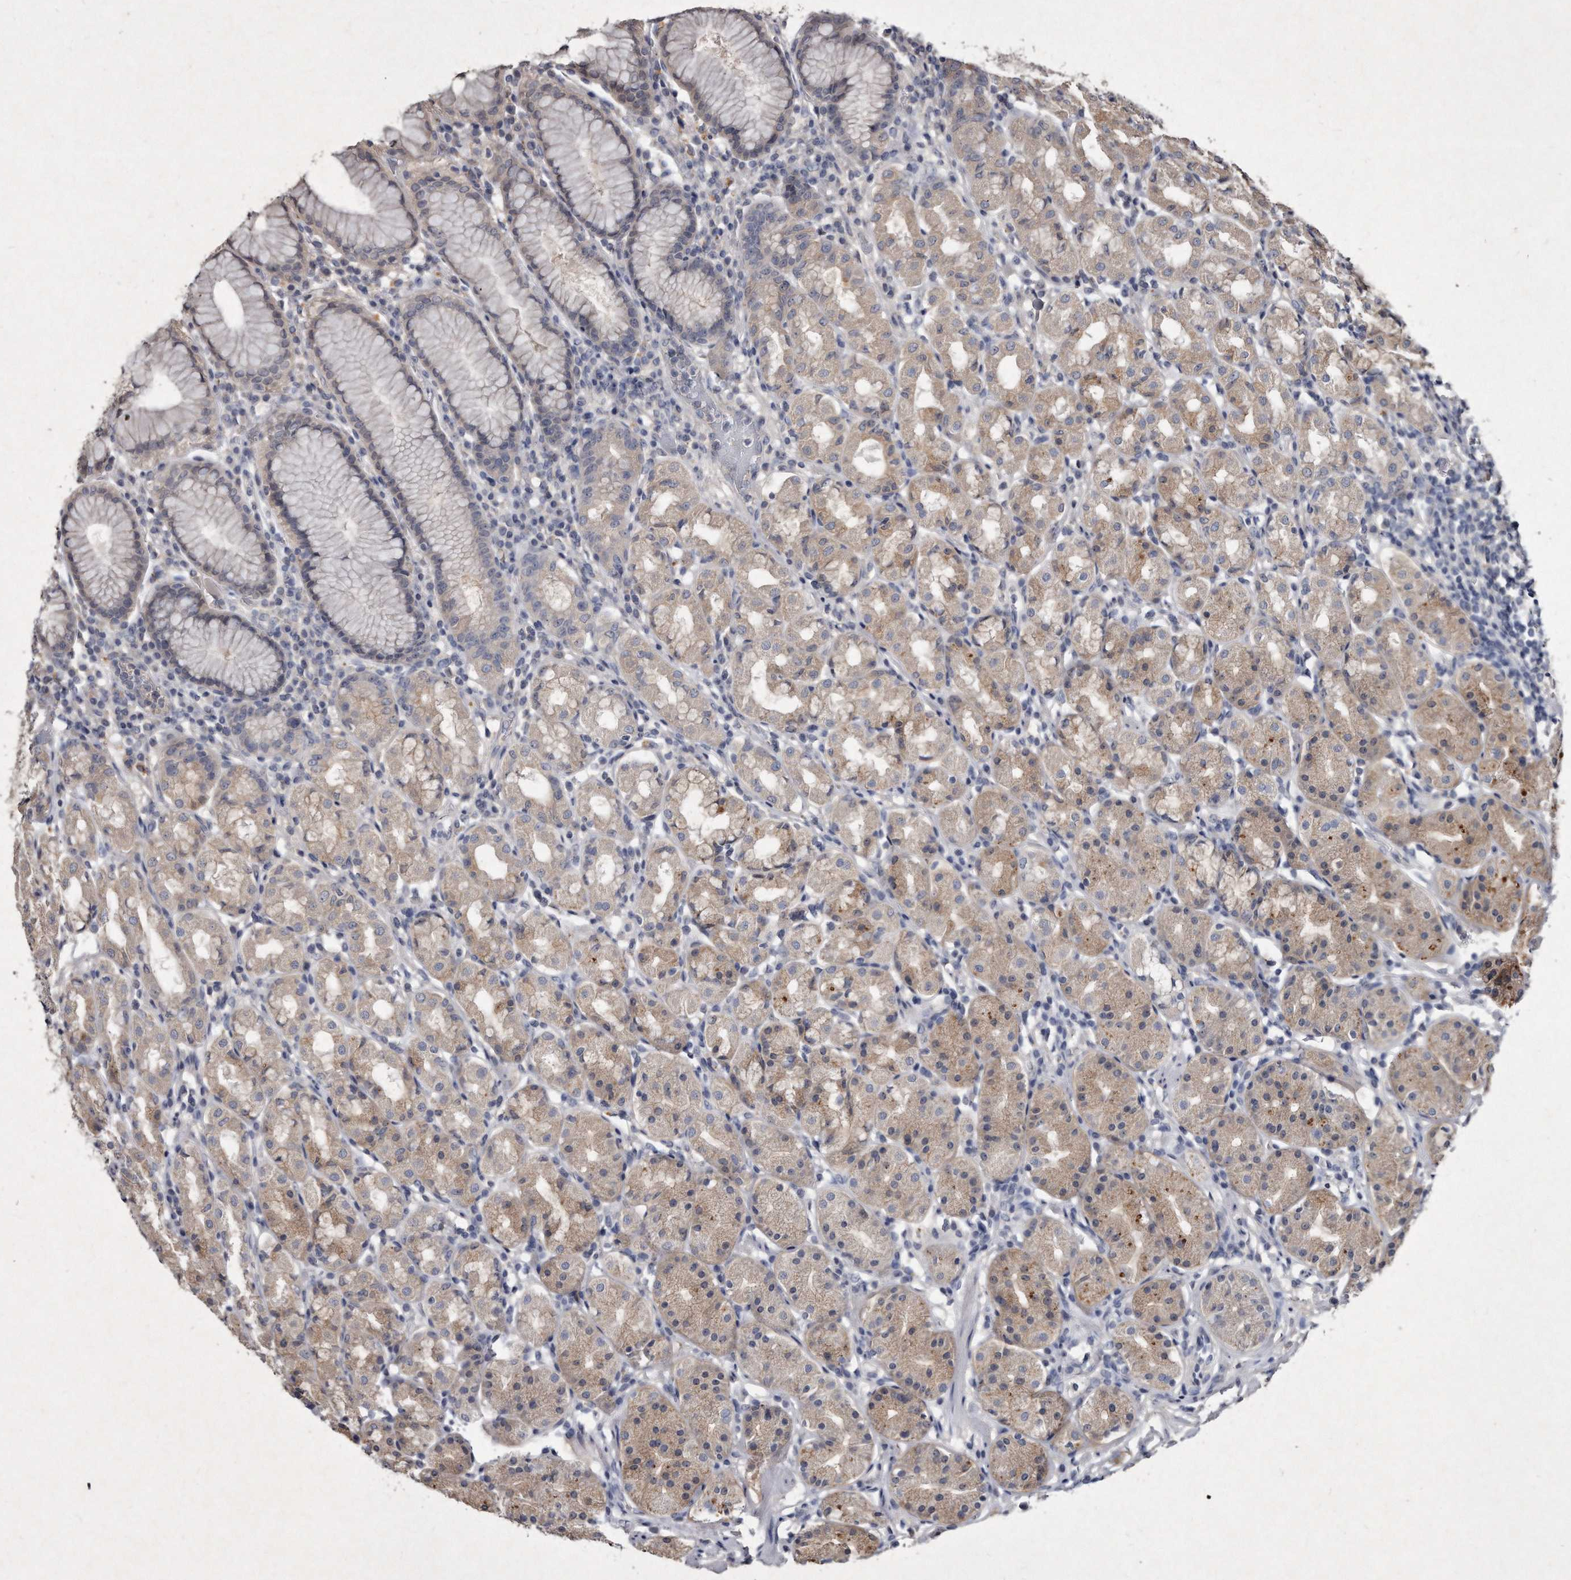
{"staining": {"intensity": "moderate", "quantity": "25%-75%", "location": "cytoplasmic/membranous"}, "tissue": "stomach", "cell_type": "Glandular cells", "image_type": "normal", "snomed": [{"axis": "morphology", "description": "Normal tissue, NOS"}, {"axis": "topography", "description": "Stomach, lower"}], "caption": "Immunohistochemistry (IHC) of benign human stomach exhibits medium levels of moderate cytoplasmic/membranous staining in about 25%-75% of glandular cells. The protein is stained brown, and the nuclei are stained in blue (DAB (3,3'-diaminobenzidine) IHC with brightfield microscopy, high magnification).", "gene": "KLHDC3", "patient": {"sex": "female", "age": 56}}